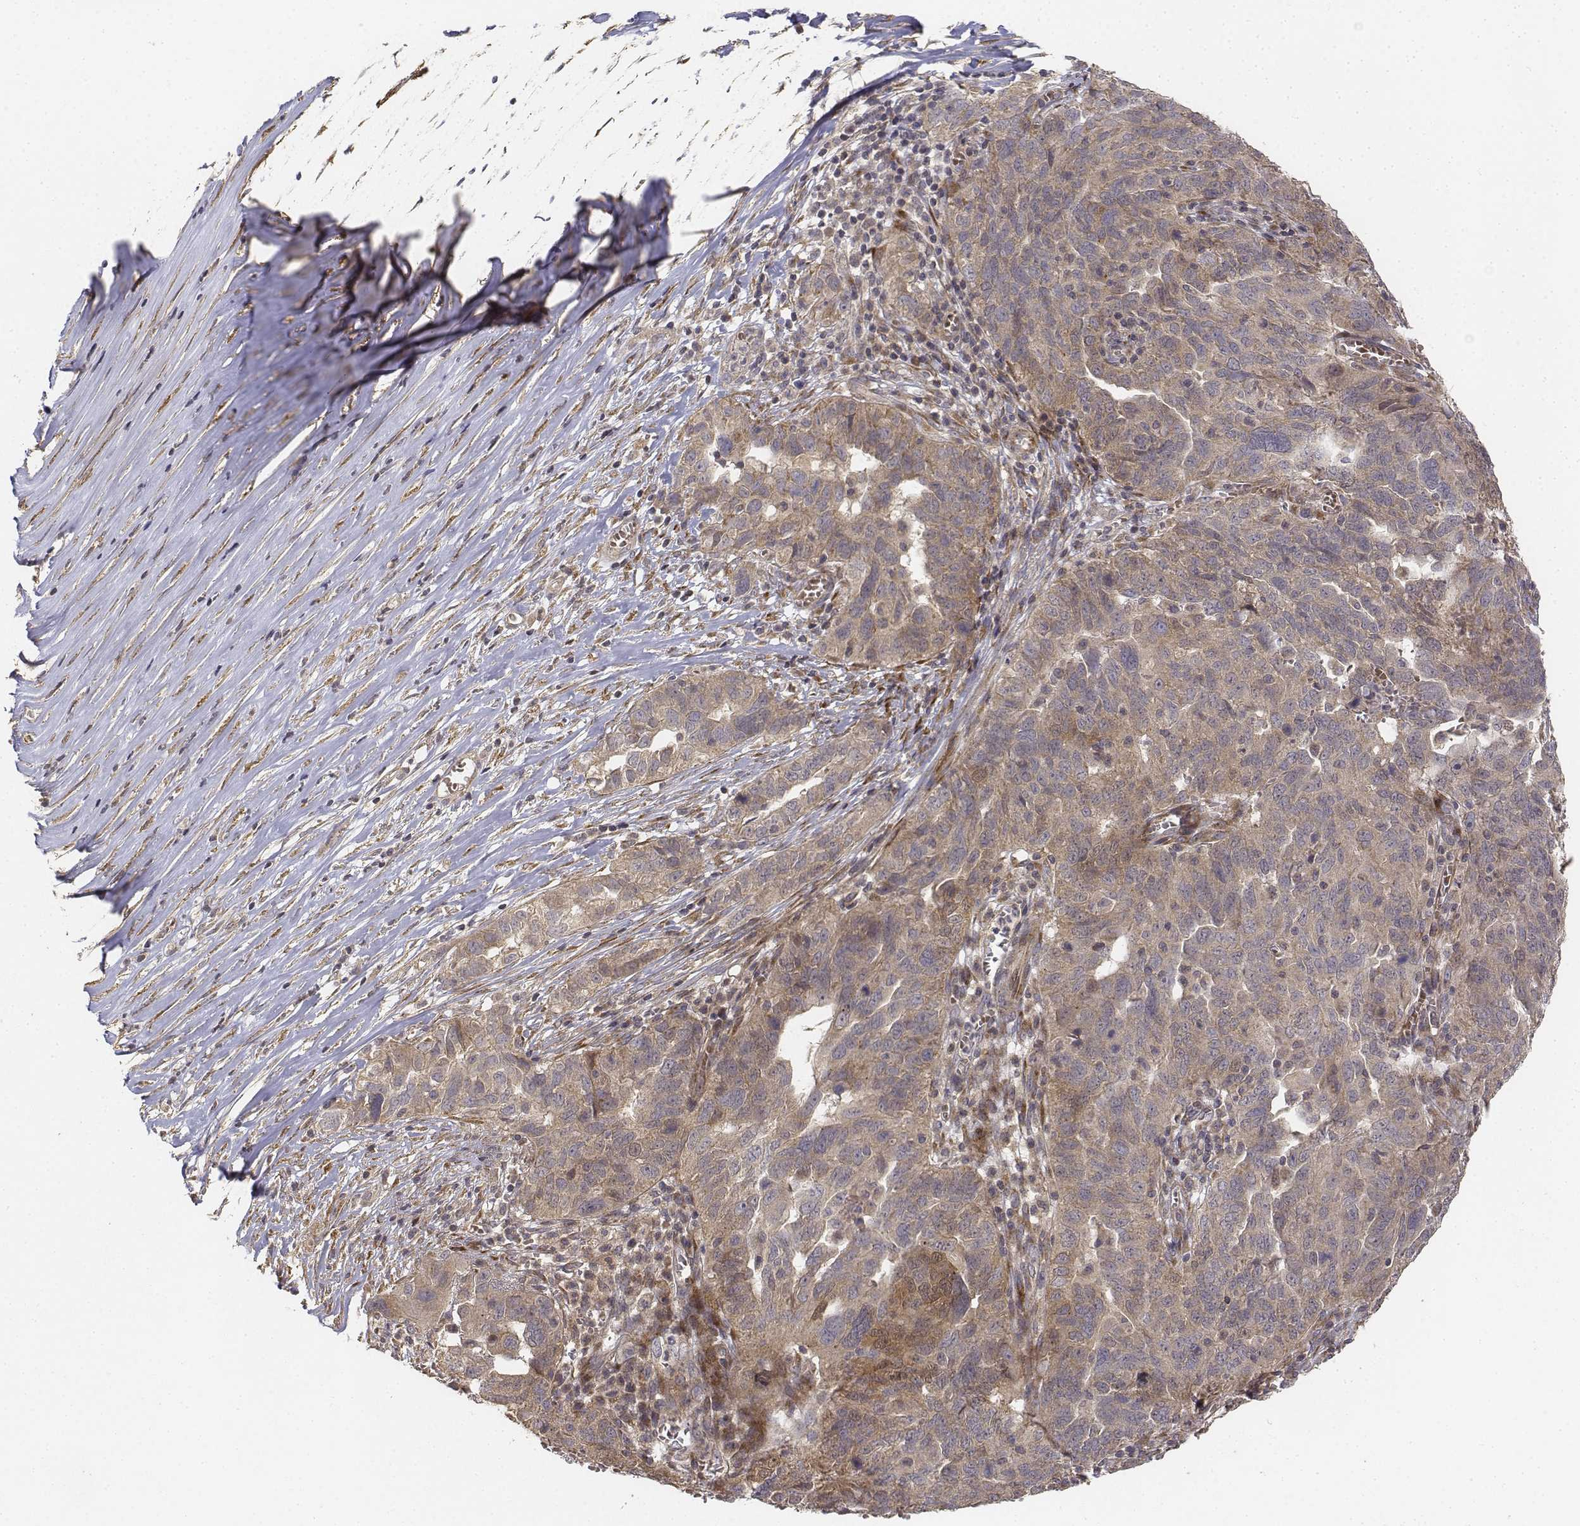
{"staining": {"intensity": "weak", "quantity": ">75%", "location": "cytoplasmic/membranous"}, "tissue": "ovarian cancer", "cell_type": "Tumor cells", "image_type": "cancer", "snomed": [{"axis": "morphology", "description": "Carcinoma, endometroid"}, {"axis": "topography", "description": "Soft tissue"}, {"axis": "topography", "description": "Ovary"}], "caption": "High-power microscopy captured an immunohistochemistry (IHC) micrograph of ovarian cancer, revealing weak cytoplasmic/membranous staining in approximately >75% of tumor cells. Nuclei are stained in blue.", "gene": "FBXO21", "patient": {"sex": "female", "age": 52}}